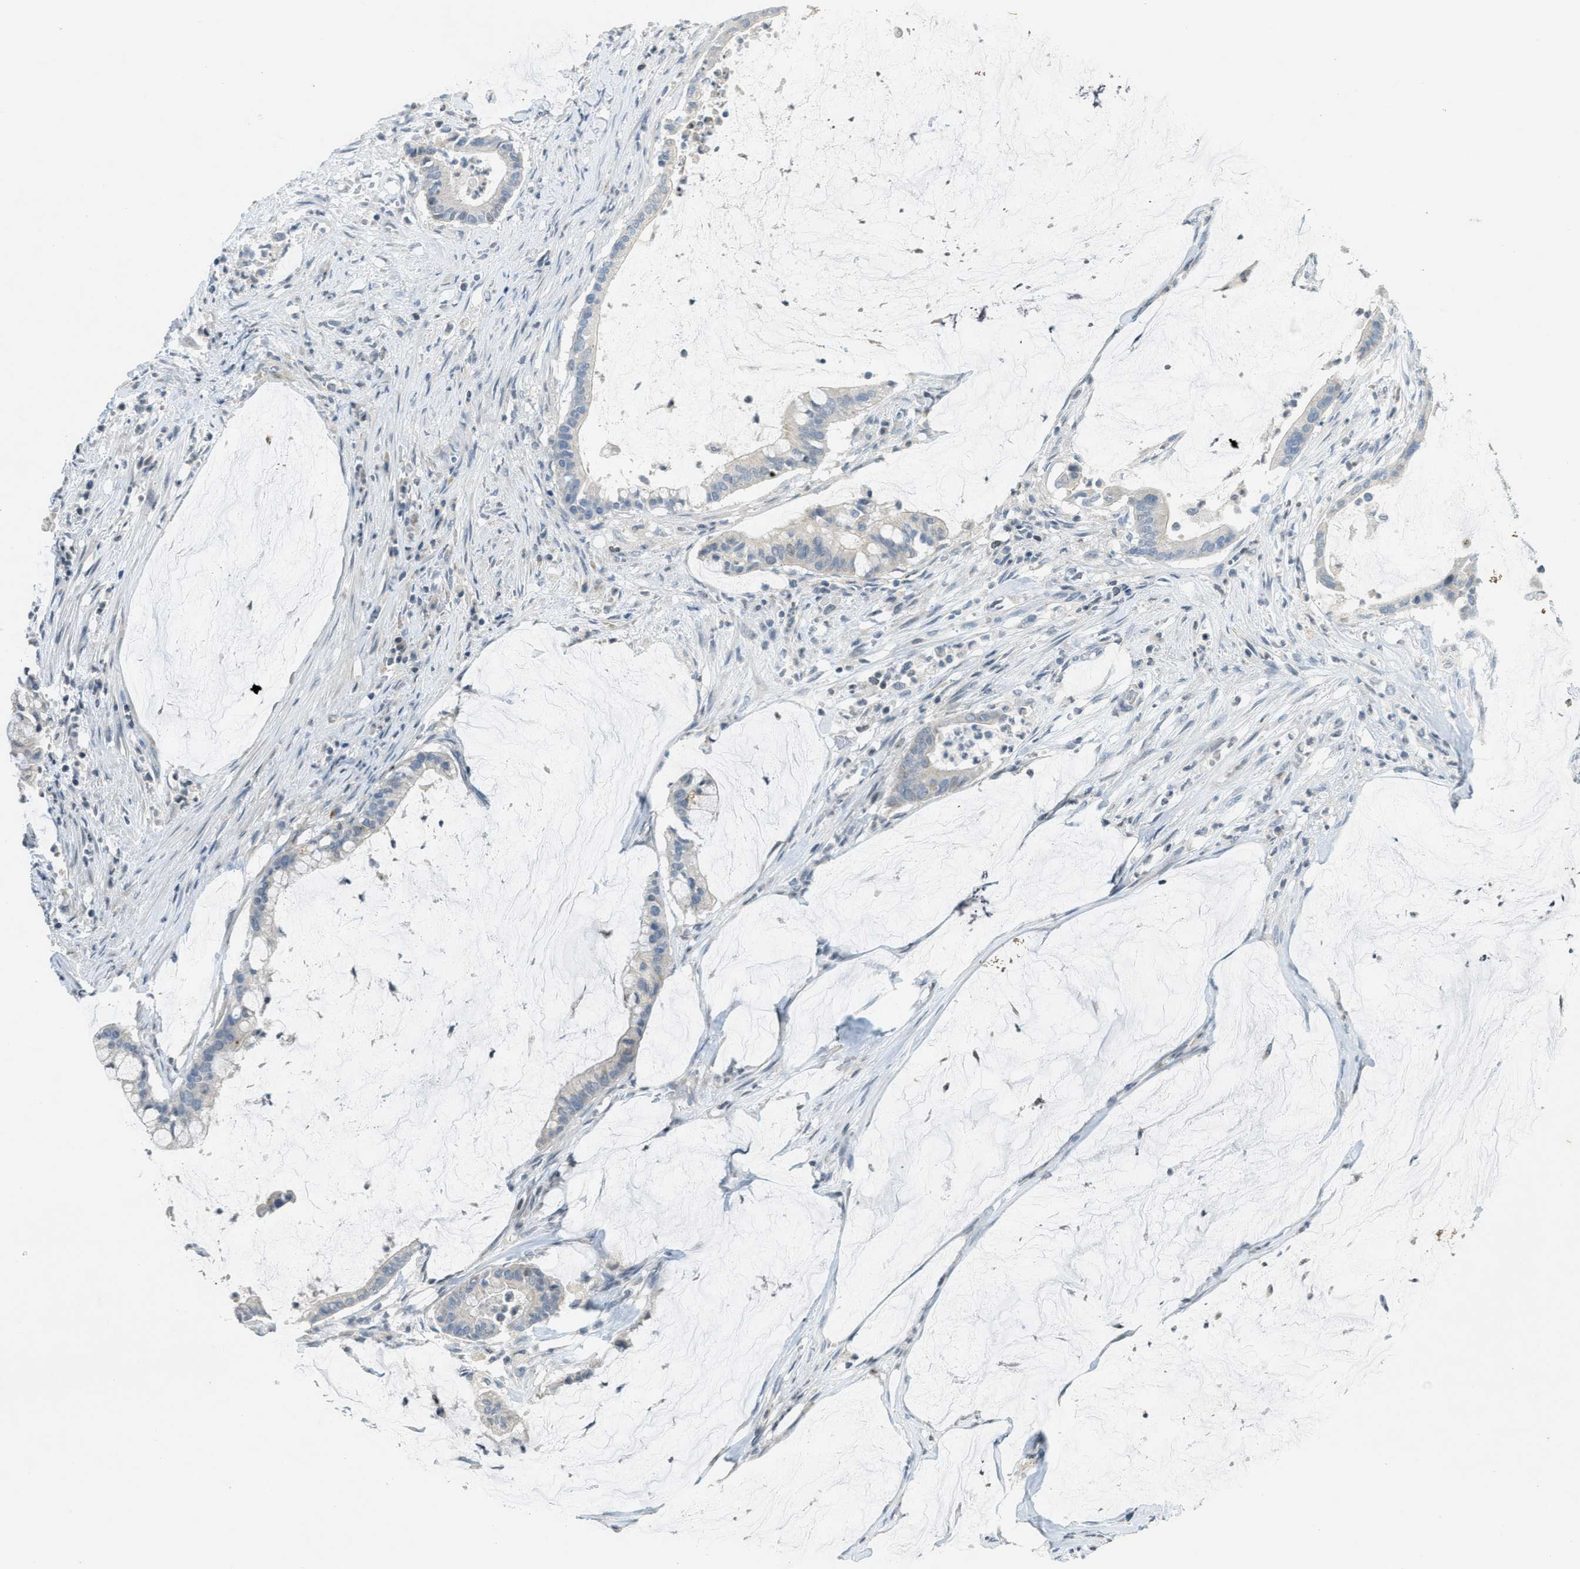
{"staining": {"intensity": "negative", "quantity": "none", "location": "none"}, "tissue": "pancreatic cancer", "cell_type": "Tumor cells", "image_type": "cancer", "snomed": [{"axis": "morphology", "description": "Adenocarcinoma, NOS"}, {"axis": "topography", "description": "Pancreas"}], "caption": "DAB immunohistochemical staining of pancreatic cancer demonstrates no significant staining in tumor cells.", "gene": "TXNDC2", "patient": {"sex": "male", "age": 41}}